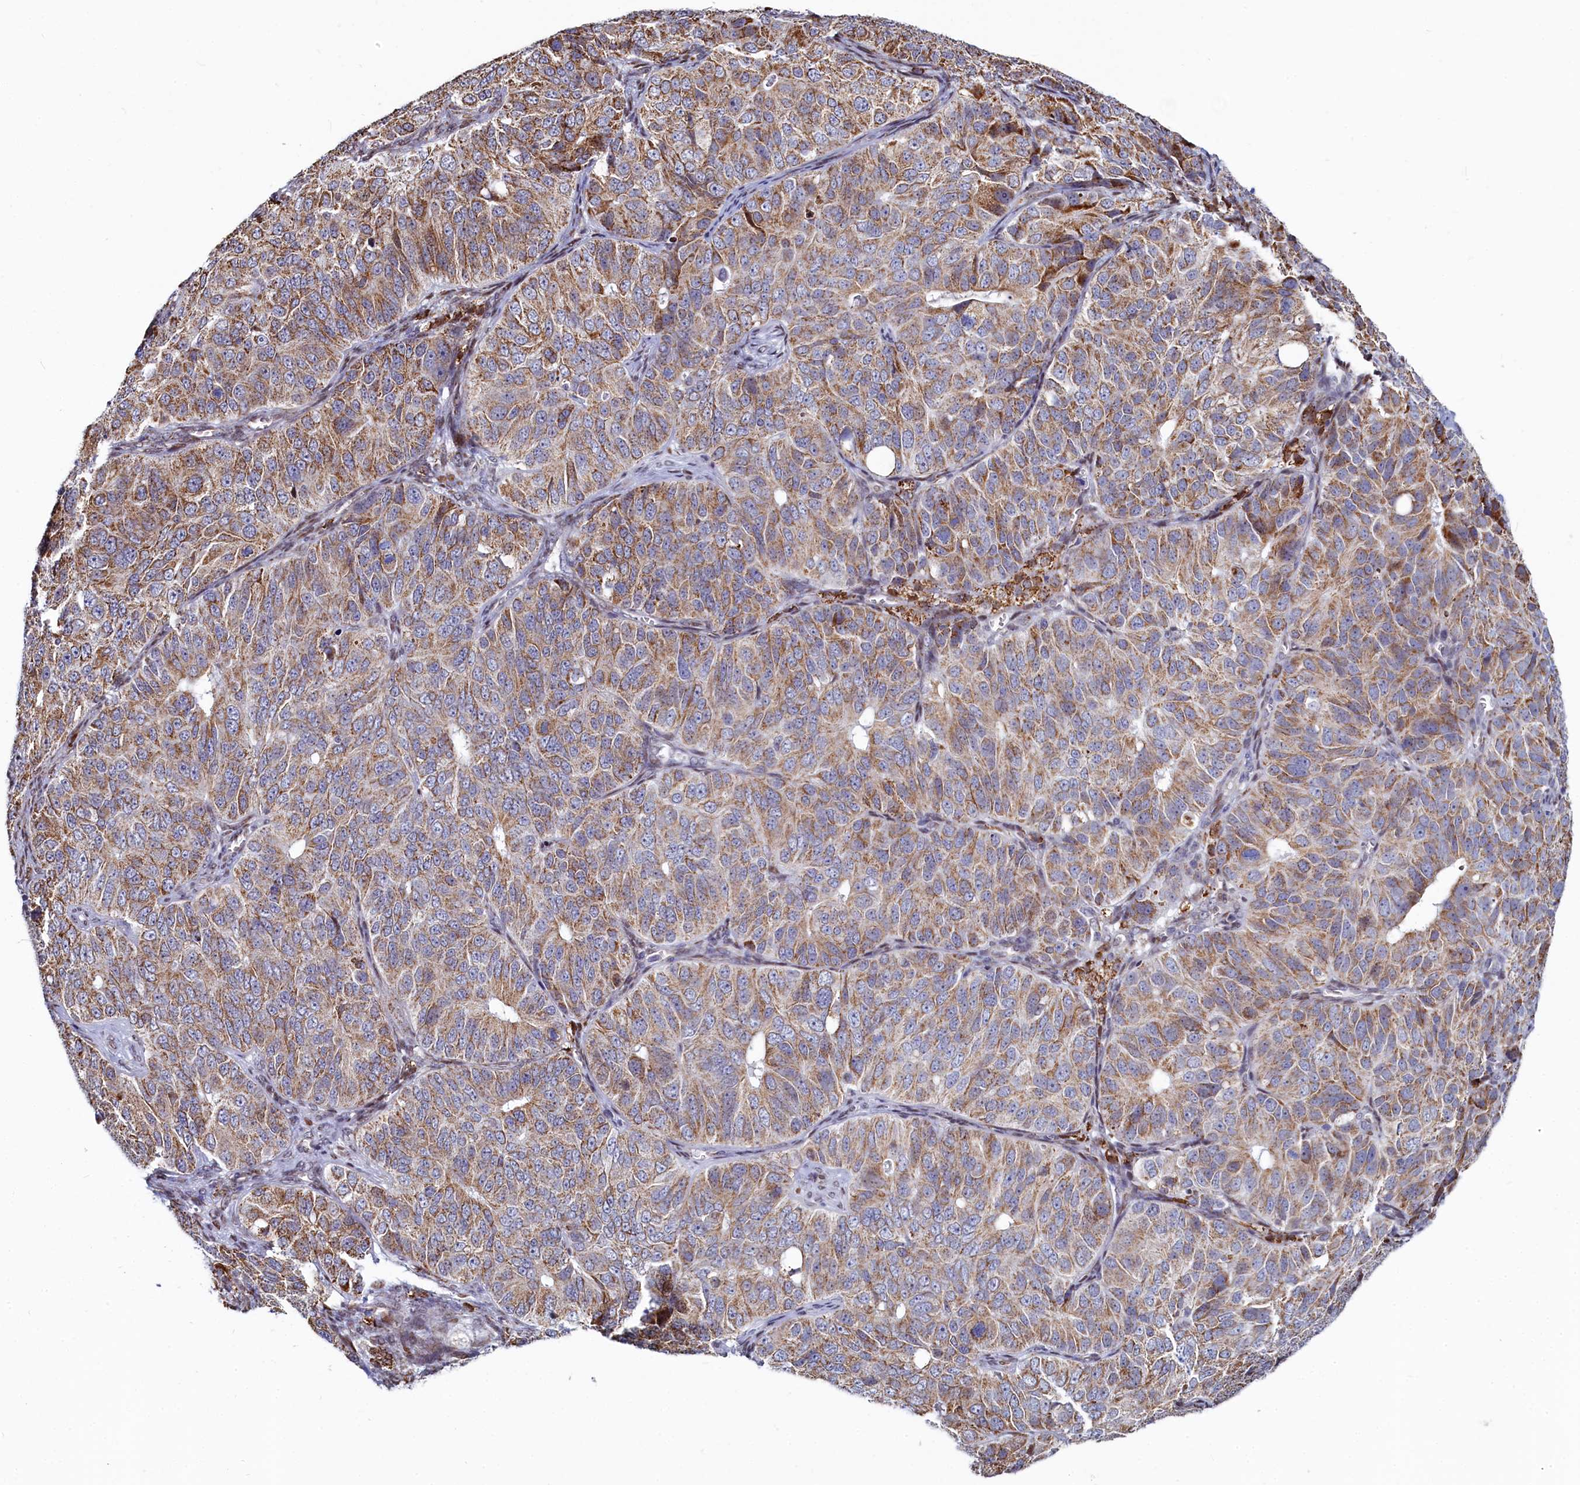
{"staining": {"intensity": "moderate", "quantity": ">75%", "location": "cytoplasmic/membranous"}, "tissue": "ovarian cancer", "cell_type": "Tumor cells", "image_type": "cancer", "snomed": [{"axis": "morphology", "description": "Carcinoma, endometroid"}, {"axis": "topography", "description": "Ovary"}], "caption": "Protein expression analysis of ovarian cancer demonstrates moderate cytoplasmic/membranous positivity in about >75% of tumor cells. (DAB (3,3'-diaminobenzidine) IHC with brightfield microscopy, high magnification).", "gene": "HDGFL3", "patient": {"sex": "female", "age": 51}}